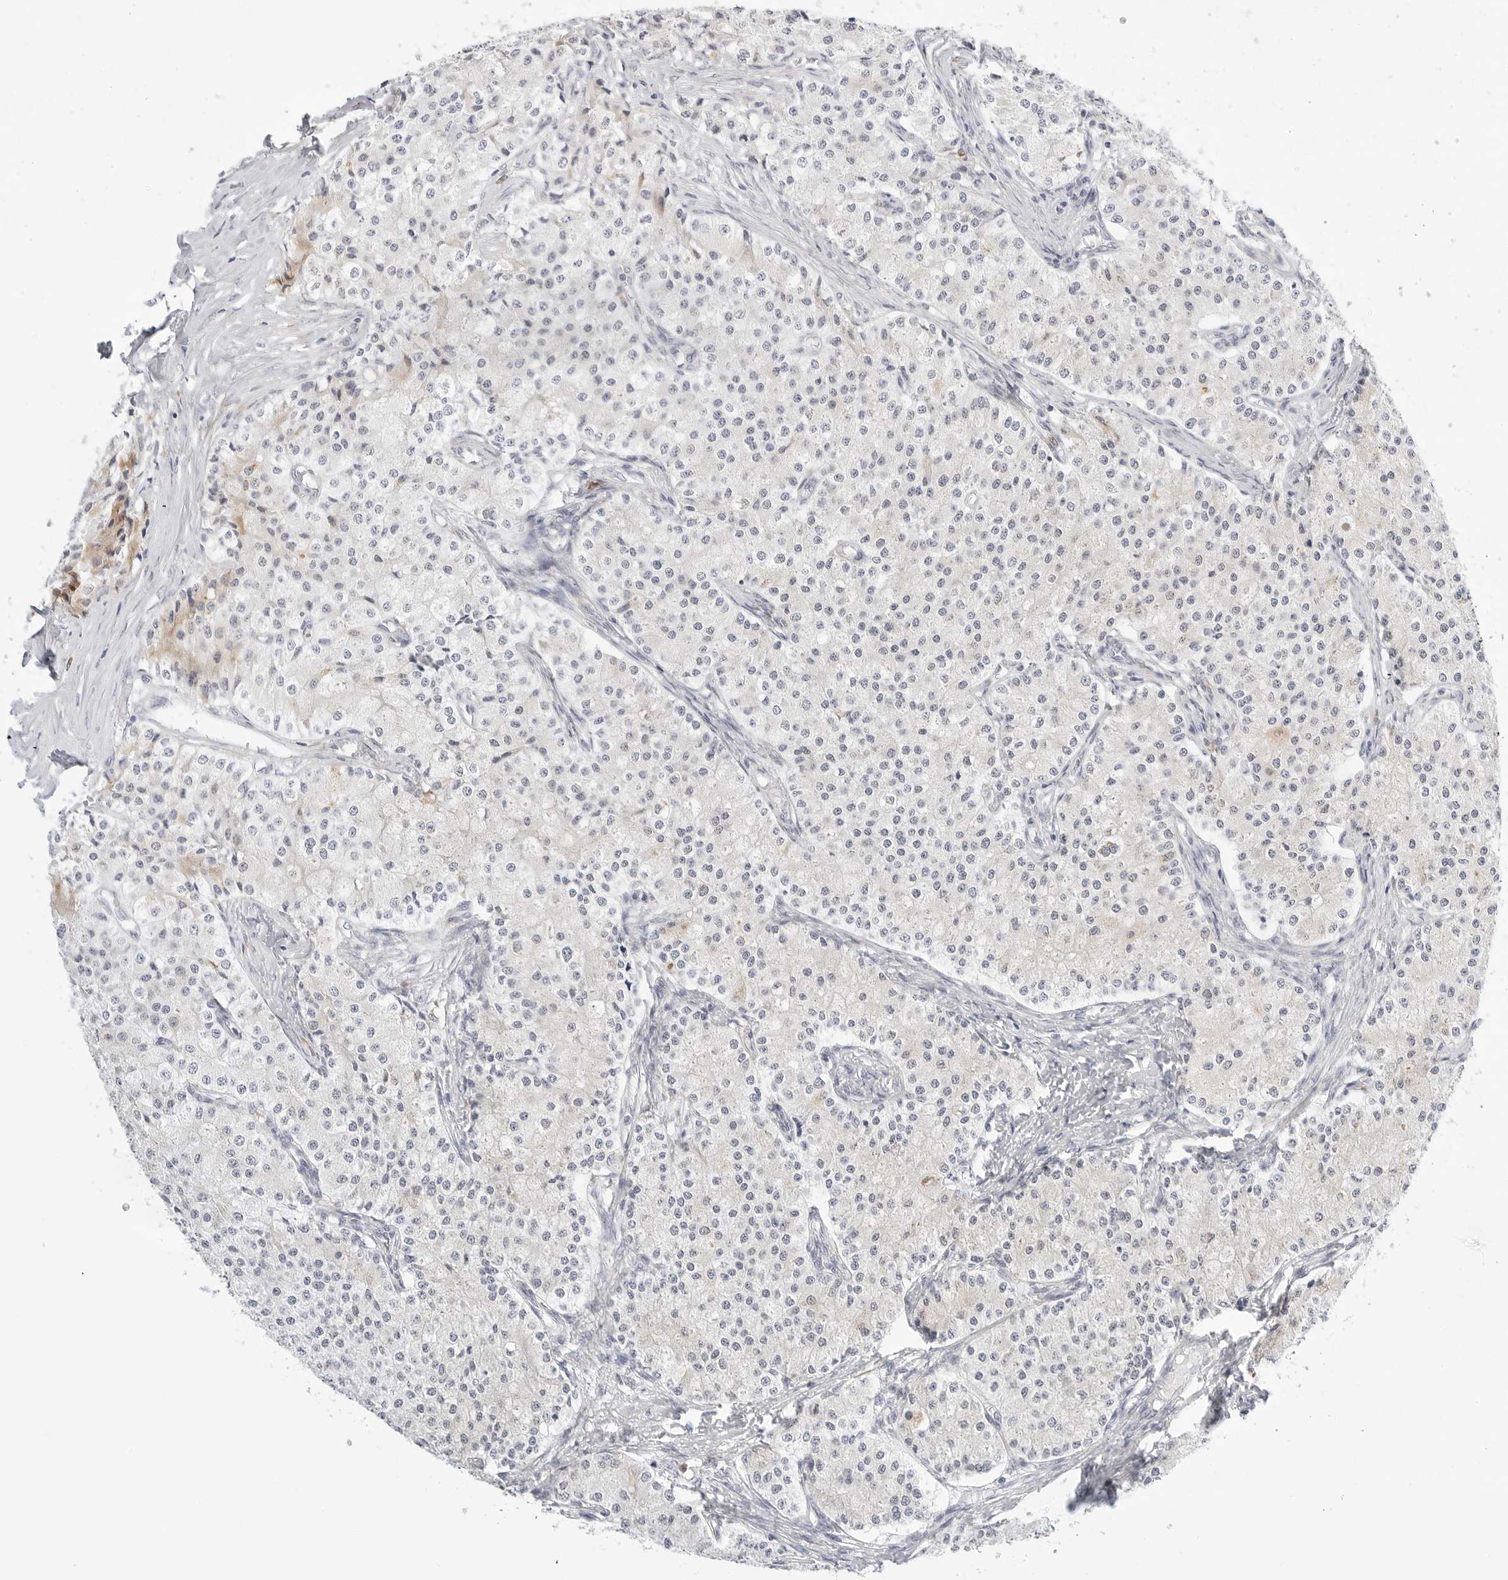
{"staining": {"intensity": "negative", "quantity": "none", "location": "none"}, "tissue": "carcinoid", "cell_type": "Tumor cells", "image_type": "cancer", "snomed": [{"axis": "morphology", "description": "Carcinoid, malignant, NOS"}, {"axis": "topography", "description": "Colon"}], "caption": "This is a histopathology image of immunohistochemistry staining of carcinoid, which shows no staining in tumor cells.", "gene": "THEM4", "patient": {"sex": "female", "age": 52}}